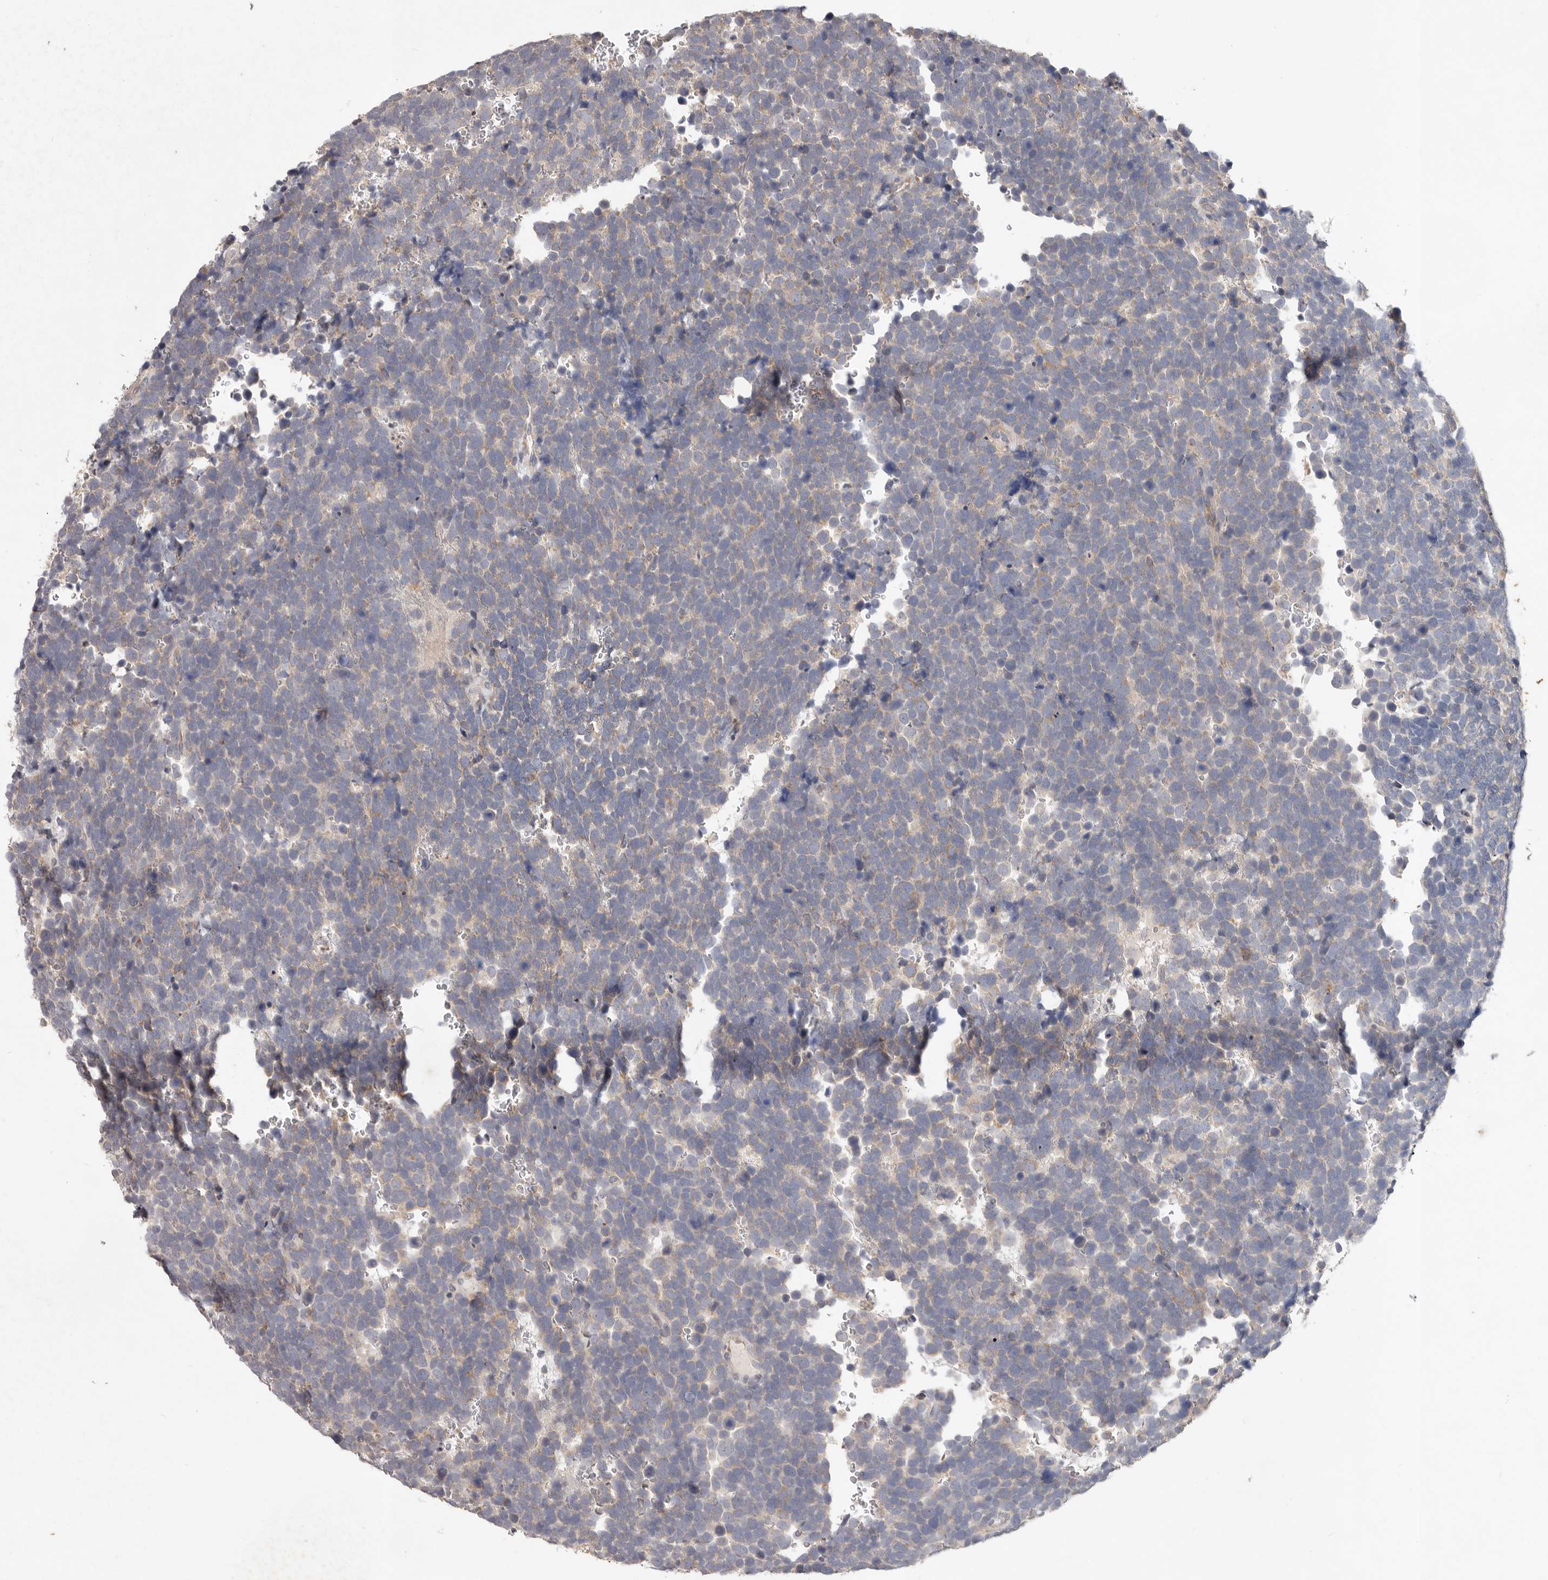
{"staining": {"intensity": "weak", "quantity": "<25%", "location": "cytoplasmic/membranous"}, "tissue": "urothelial cancer", "cell_type": "Tumor cells", "image_type": "cancer", "snomed": [{"axis": "morphology", "description": "Urothelial carcinoma, High grade"}, {"axis": "topography", "description": "Urinary bladder"}], "caption": "Immunohistochemistry image of neoplastic tissue: urothelial cancer stained with DAB demonstrates no significant protein expression in tumor cells. (Stains: DAB (3,3'-diaminobenzidine) immunohistochemistry (IHC) with hematoxylin counter stain, Microscopy: brightfield microscopy at high magnification).", "gene": "WDR77", "patient": {"sex": "female", "age": 82}}